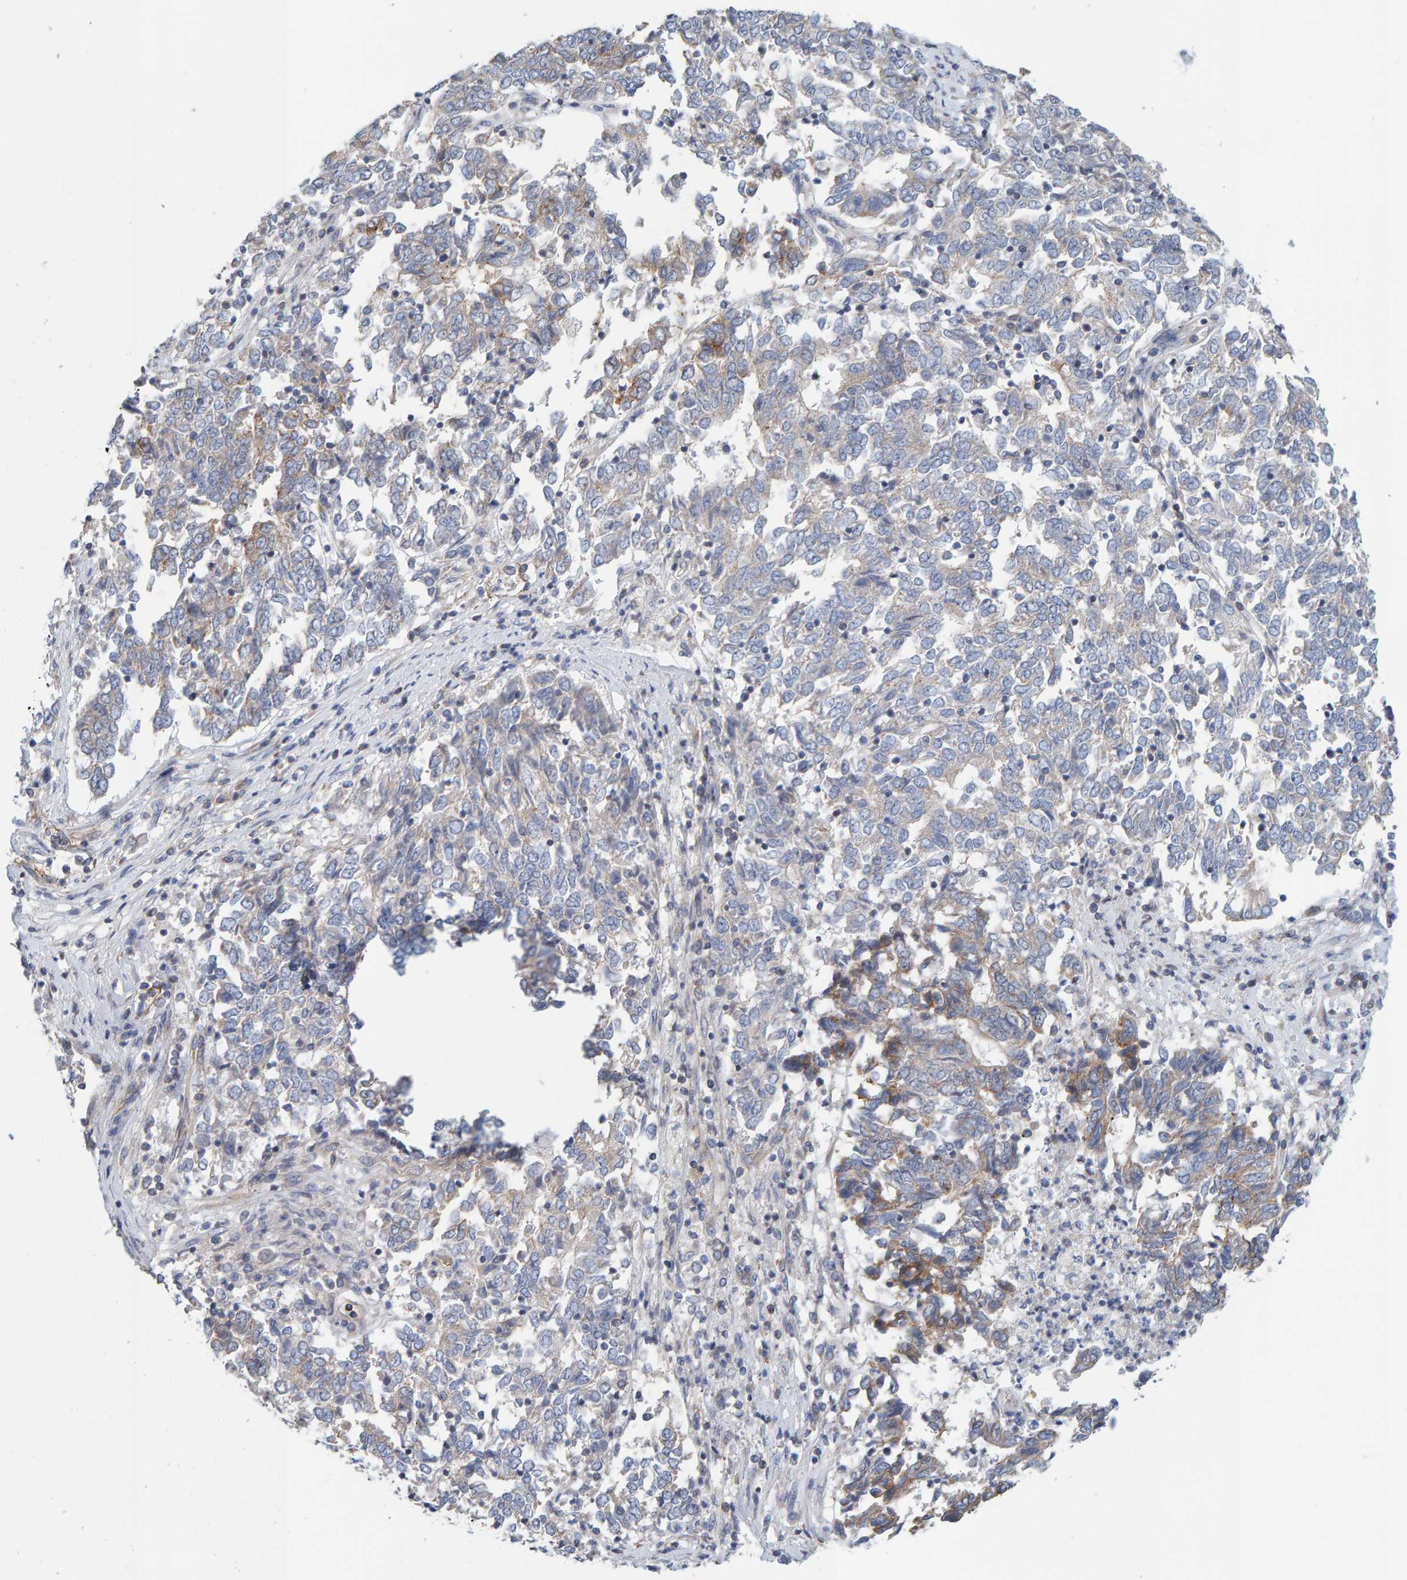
{"staining": {"intensity": "moderate", "quantity": "<25%", "location": "cytoplasmic/membranous"}, "tissue": "endometrial cancer", "cell_type": "Tumor cells", "image_type": "cancer", "snomed": [{"axis": "morphology", "description": "Adenocarcinoma, NOS"}, {"axis": "topography", "description": "Endometrium"}], "caption": "Immunohistochemistry (IHC) of endometrial cancer displays low levels of moderate cytoplasmic/membranous expression in about <25% of tumor cells.", "gene": "RGP1", "patient": {"sex": "female", "age": 80}}